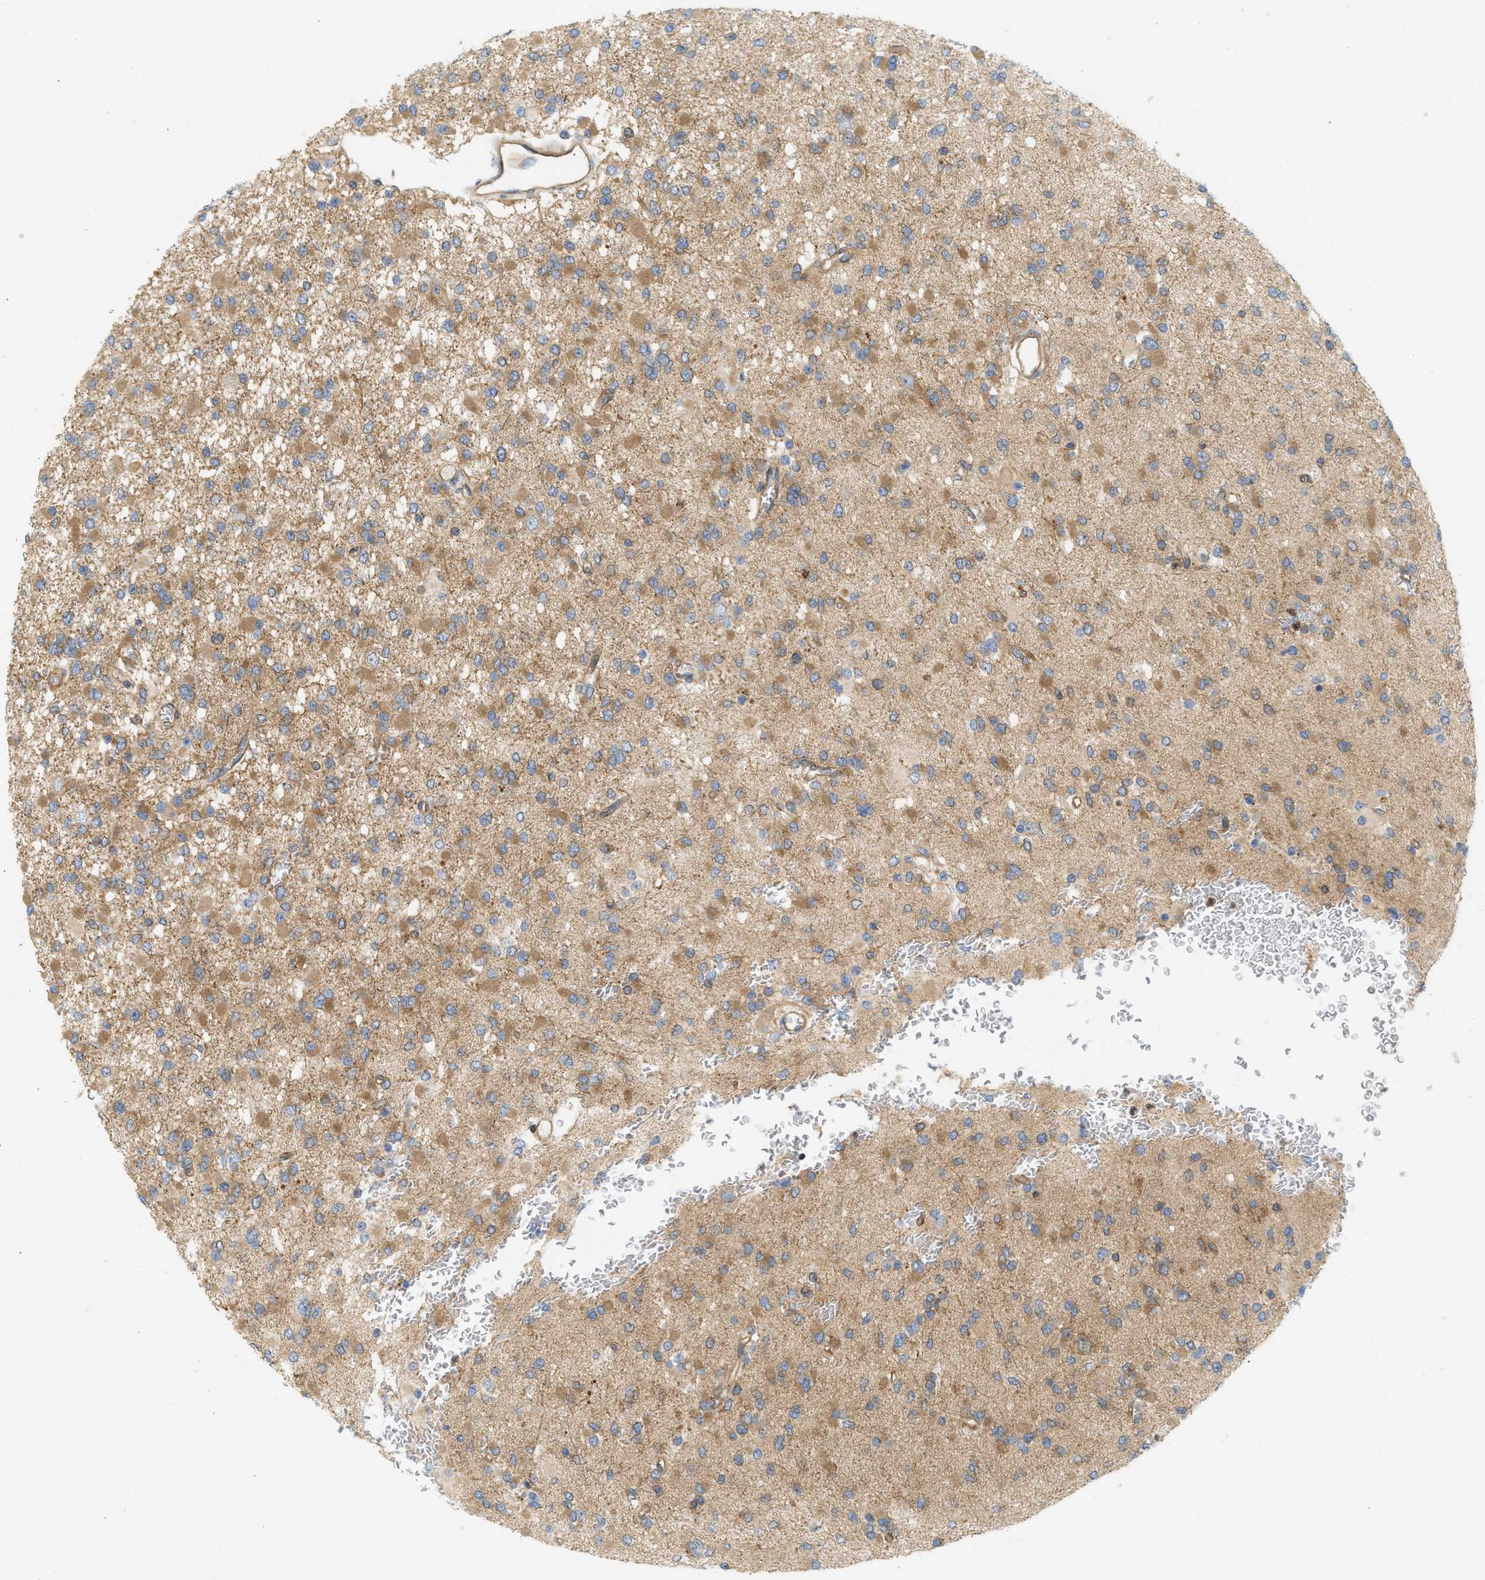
{"staining": {"intensity": "moderate", "quantity": ">75%", "location": "cytoplasmic/membranous"}, "tissue": "glioma", "cell_type": "Tumor cells", "image_type": "cancer", "snomed": [{"axis": "morphology", "description": "Glioma, malignant, Low grade"}, {"axis": "topography", "description": "Brain"}], "caption": "Malignant low-grade glioma stained with a brown dye demonstrates moderate cytoplasmic/membranous positive staining in about >75% of tumor cells.", "gene": "STRN", "patient": {"sex": "female", "age": 22}}